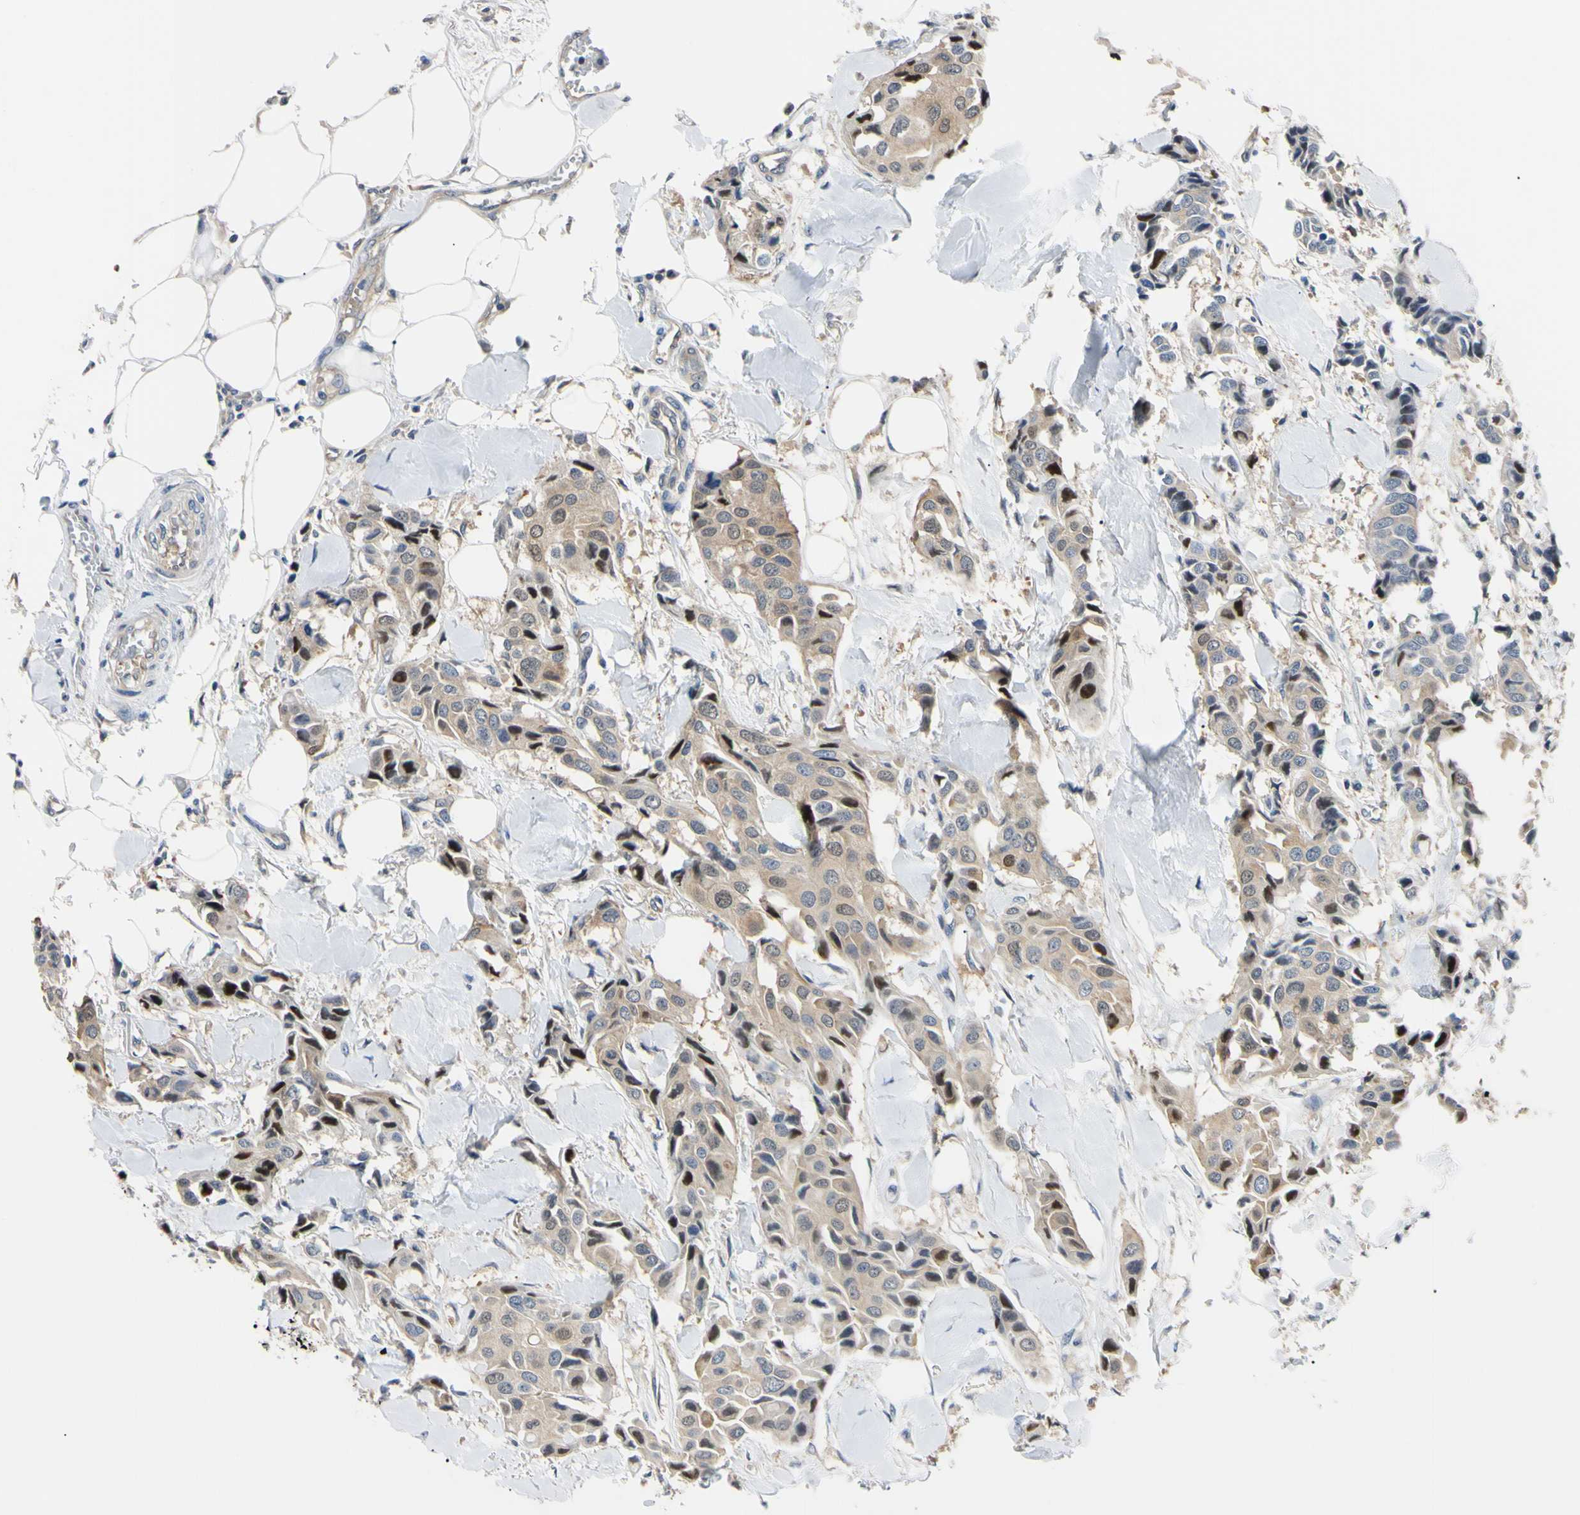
{"staining": {"intensity": "weak", "quantity": ">75%", "location": "cytoplasmic/membranous"}, "tissue": "breast cancer", "cell_type": "Tumor cells", "image_type": "cancer", "snomed": [{"axis": "morphology", "description": "Duct carcinoma"}, {"axis": "topography", "description": "Breast"}], "caption": "A histopathology image of breast cancer (intraductal carcinoma) stained for a protein displays weak cytoplasmic/membranous brown staining in tumor cells.", "gene": "RARS1", "patient": {"sex": "female", "age": 80}}